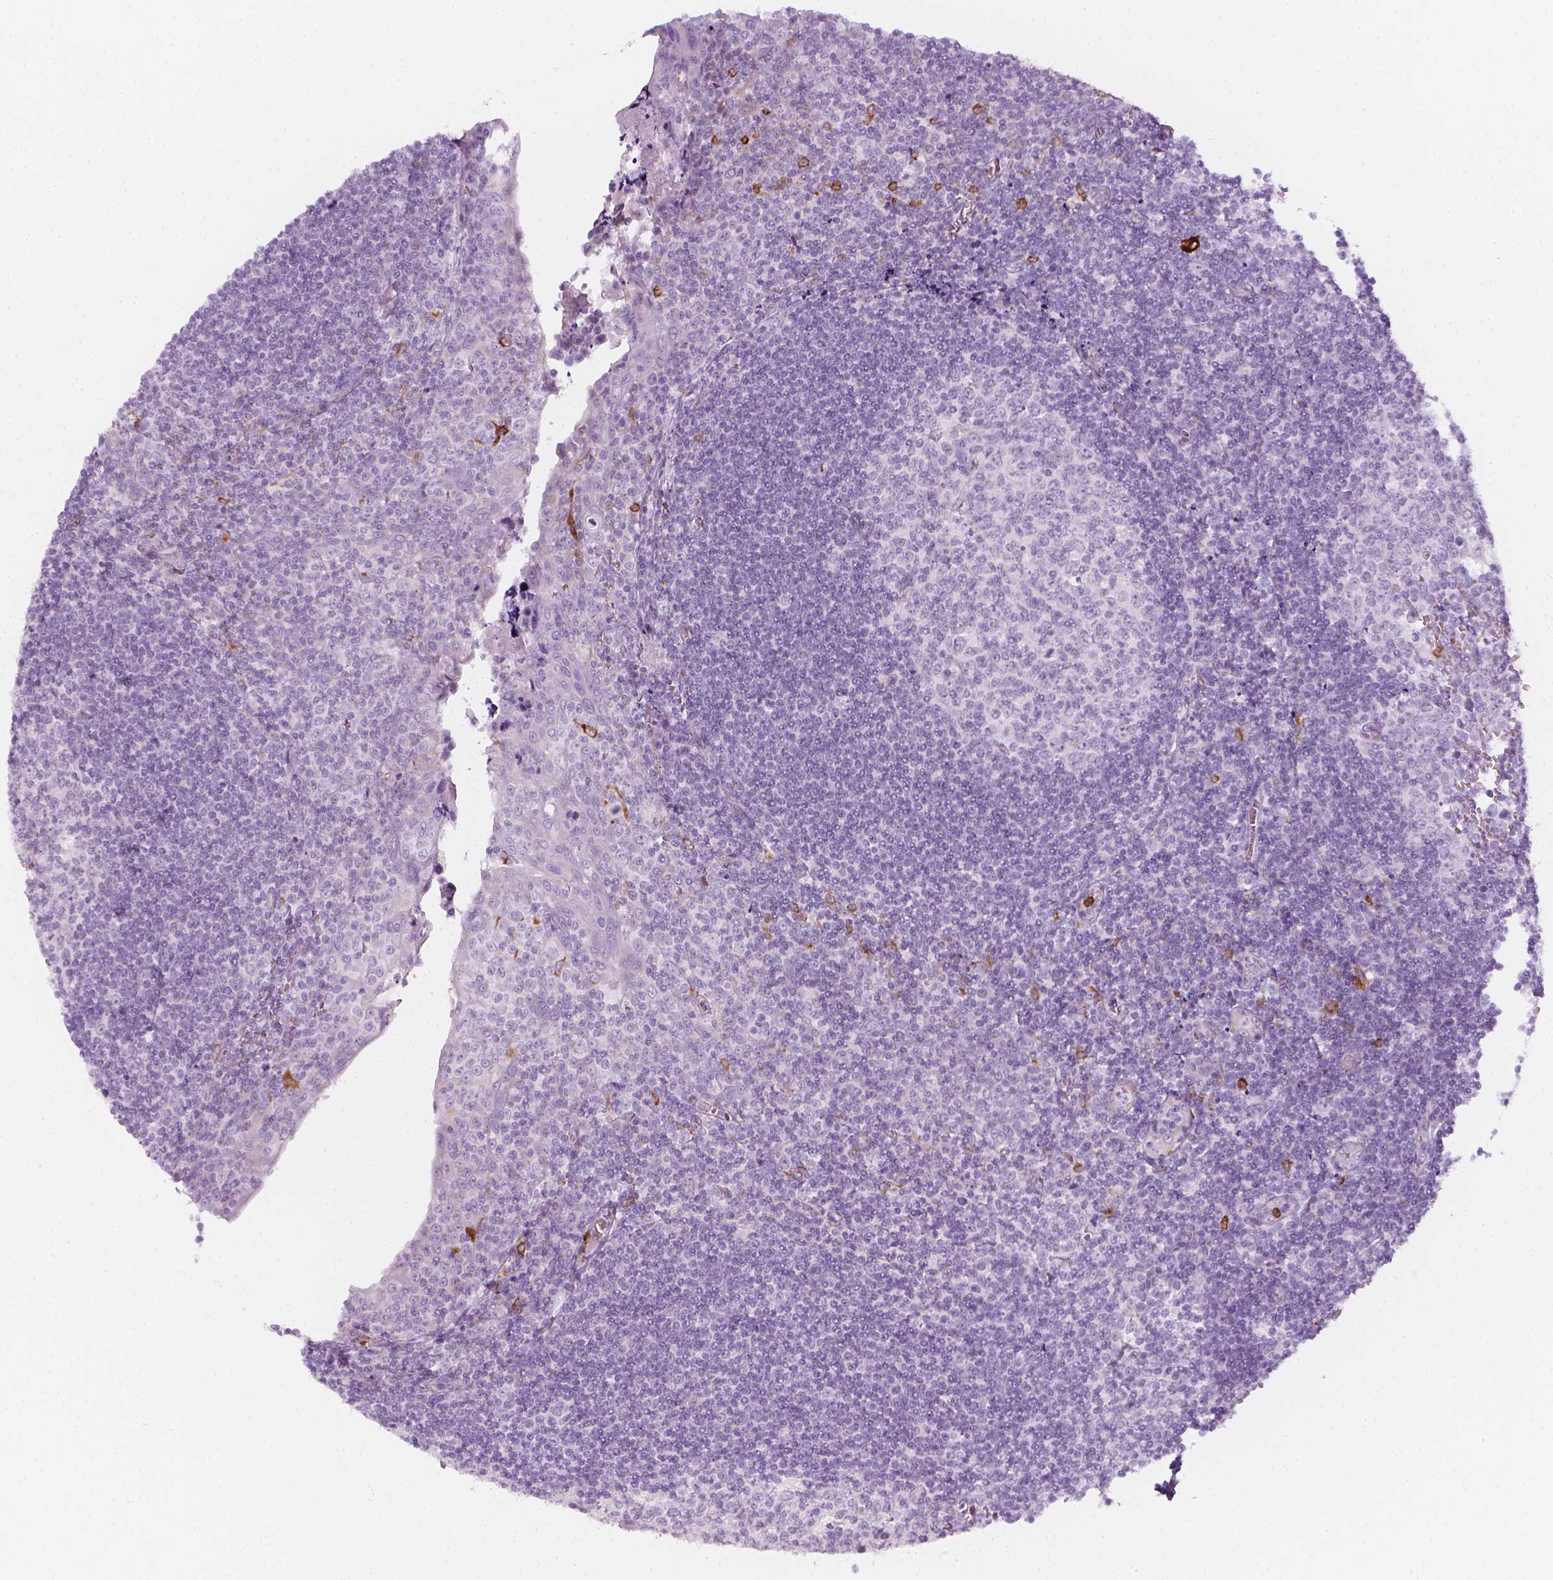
{"staining": {"intensity": "negative", "quantity": "none", "location": "none"}, "tissue": "tonsil", "cell_type": "Germinal center cells", "image_type": "normal", "snomed": [{"axis": "morphology", "description": "Normal tissue, NOS"}, {"axis": "morphology", "description": "Inflammation, NOS"}, {"axis": "topography", "description": "Tonsil"}], "caption": "Immunohistochemical staining of unremarkable tonsil reveals no significant positivity in germinal center cells. (DAB (3,3'-diaminobenzidine) IHC visualized using brightfield microscopy, high magnification).", "gene": "CES1", "patient": {"sex": "female", "age": 31}}